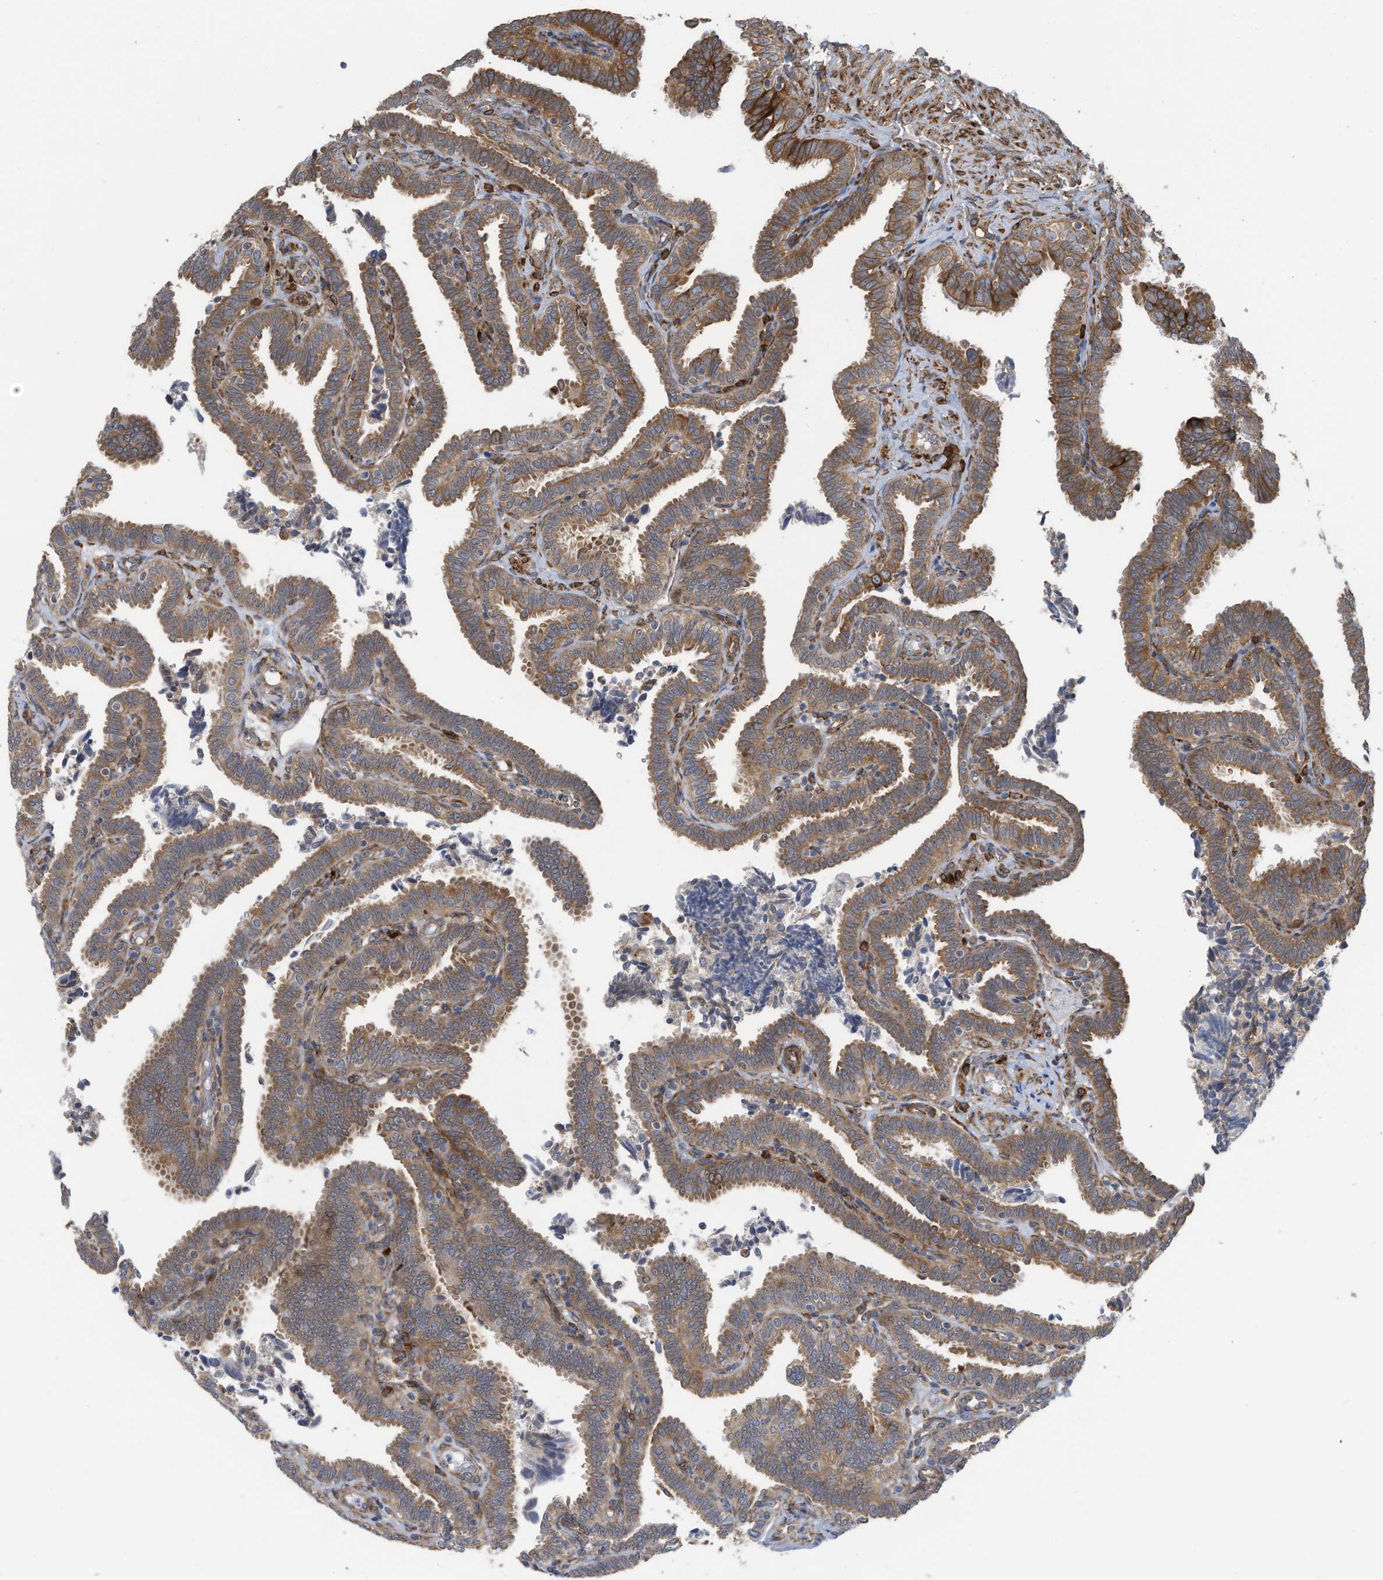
{"staining": {"intensity": "strong", "quantity": "25%-75%", "location": "cytoplasmic/membranous"}, "tissue": "fallopian tube", "cell_type": "Glandular cells", "image_type": "normal", "snomed": [{"axis": "morphology", "description": "Normal tissue, NOS"}, {"axis": "topography", "description": "Fallopian tube"}], "caption": "The micrograph shows a brown stain indicating the presence of a protein in the cytoplasmic/membranous of glandular cells in fallopian tube. Immunohistochemistry (ihc) stains the protein of interest in brown and the nuclei are stained blue.", "gene": "ZBTB45", "patient": {"sex": "female", "age": 39}}